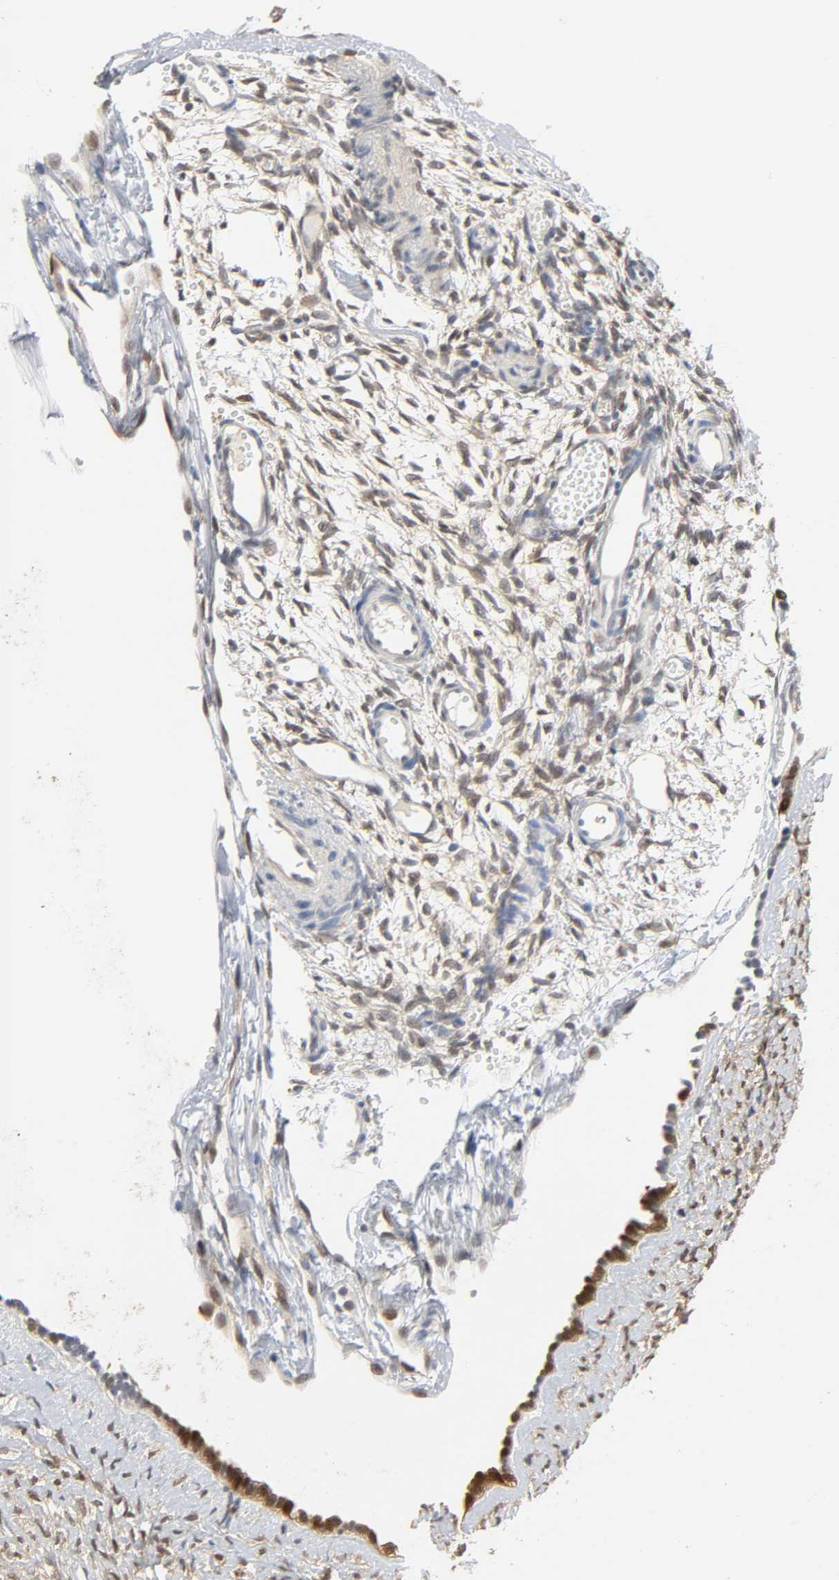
{"staining": {"intensity": "moderate", "quantity": "25%-75%", "location": "cytoplasmic/membranous"}, "tissue": "ovary", "cell_type": "Ovarian stroma cells", "image_type": "normal", "snomed": [{"axis": "morphology", "description": "Normal tissue, NOS"}, {"axis": "topography", "description": "Ovary"}], "caption": "Unremarkable ovary demonstrates moderate cytoplasmic/membranous expression in about 25%-75% of ovarian stroma cells (brown staining indicates protein expression, while blue staining denotes nuclei)..", "gene": "MIF", "patient": {"sex": "female", "age": 35}}